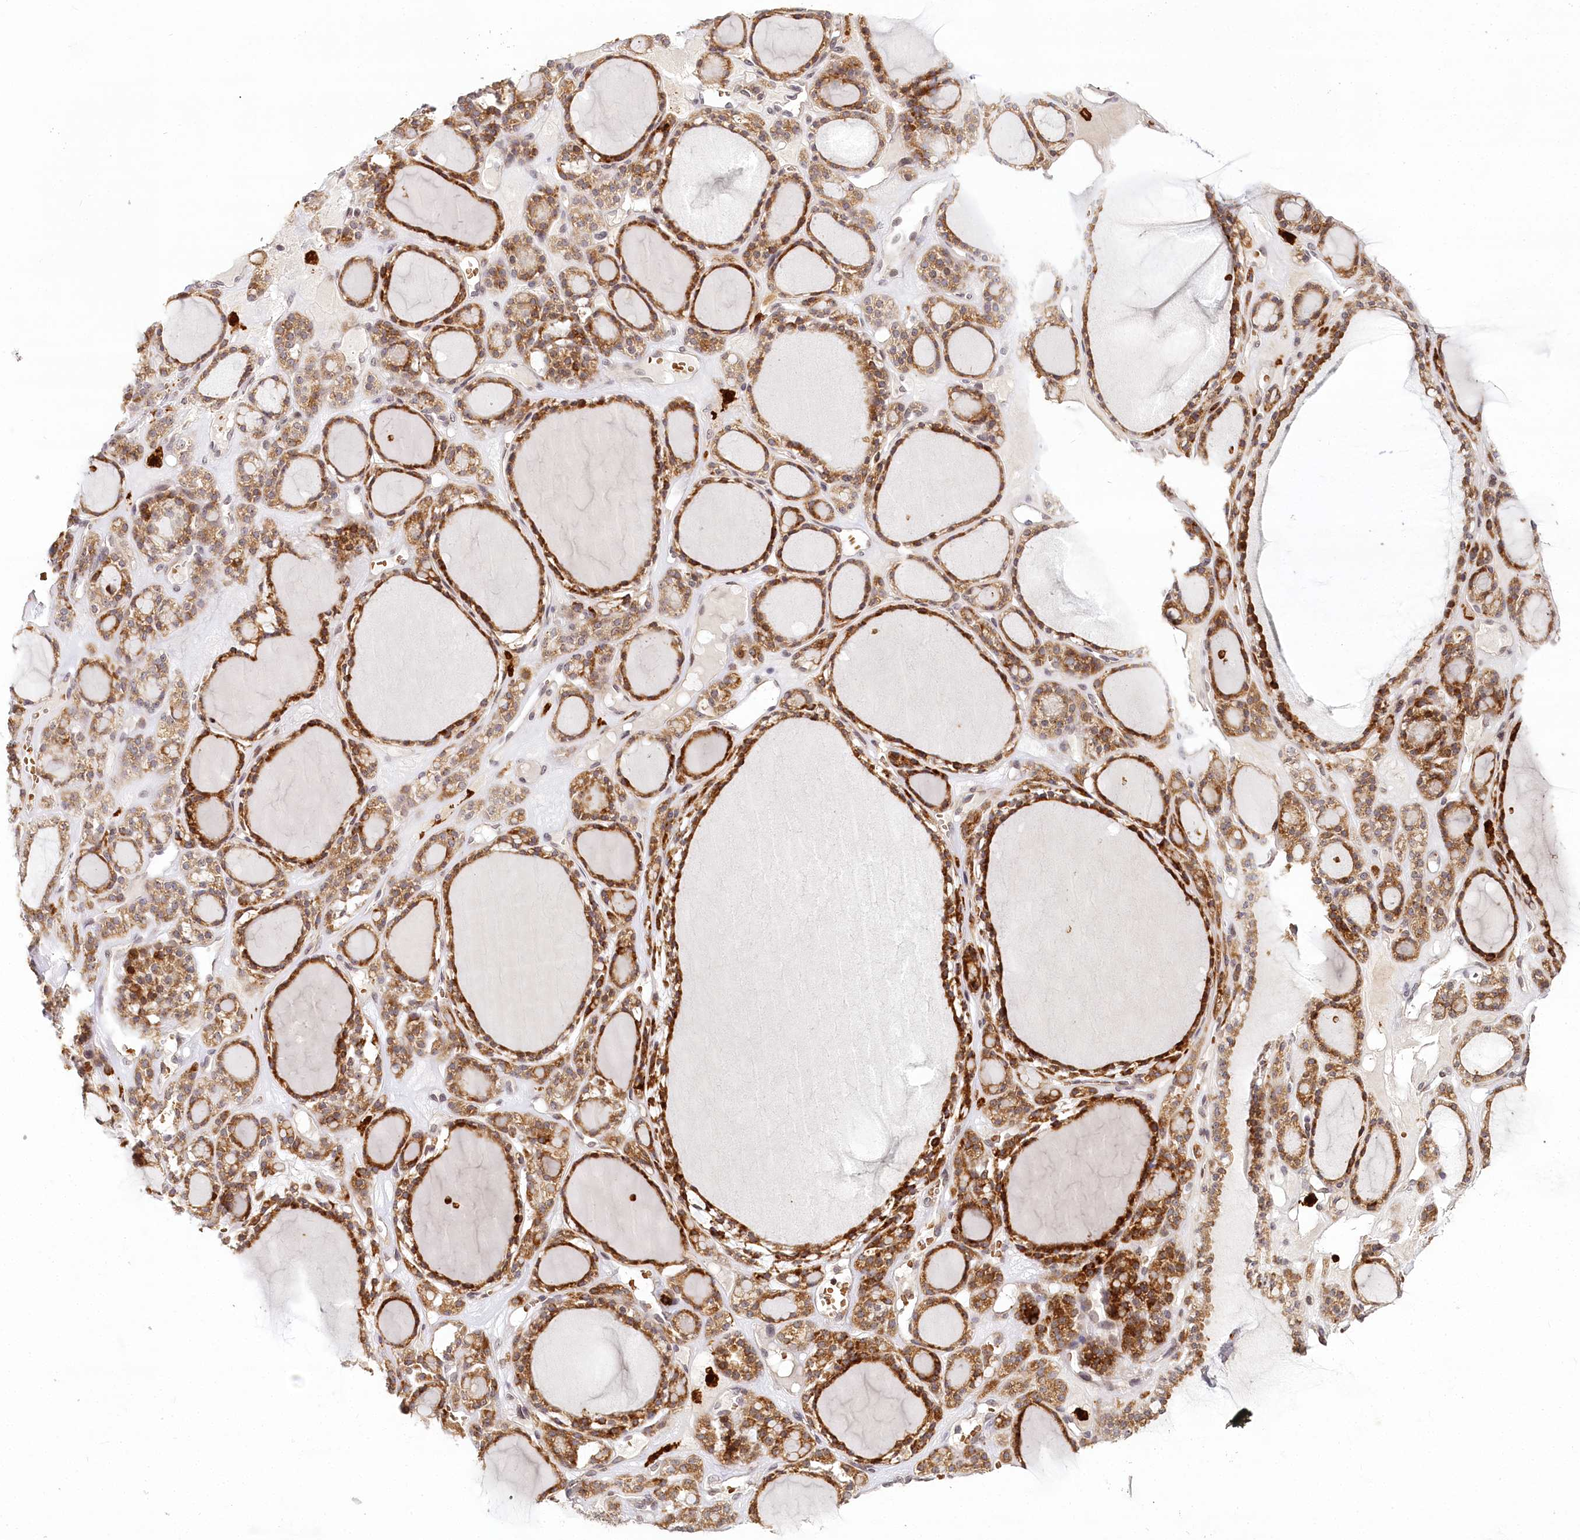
{"staining": {"intensity": "strong", "quantity": ">75%", "location": "cytoplasmic/membranous"}, "tissue": "thyroid gland", "cell_type": "Glandular cells", "image_type": "normal", "snomed": [{"axis": "morphology", "description": "Normal tissue, NOS"}, {"axis": "topography", "description": "Thyroid gland"}], "caption": "Immunohistochemical staining of unremarkable thyroid gland exhibits >75% levels of strong cytoplasmic/membranous protein positivity in approximately >75% of glandular cells.", "gene": "WDR36", "patient": {"sex": "female", "age": 28}}